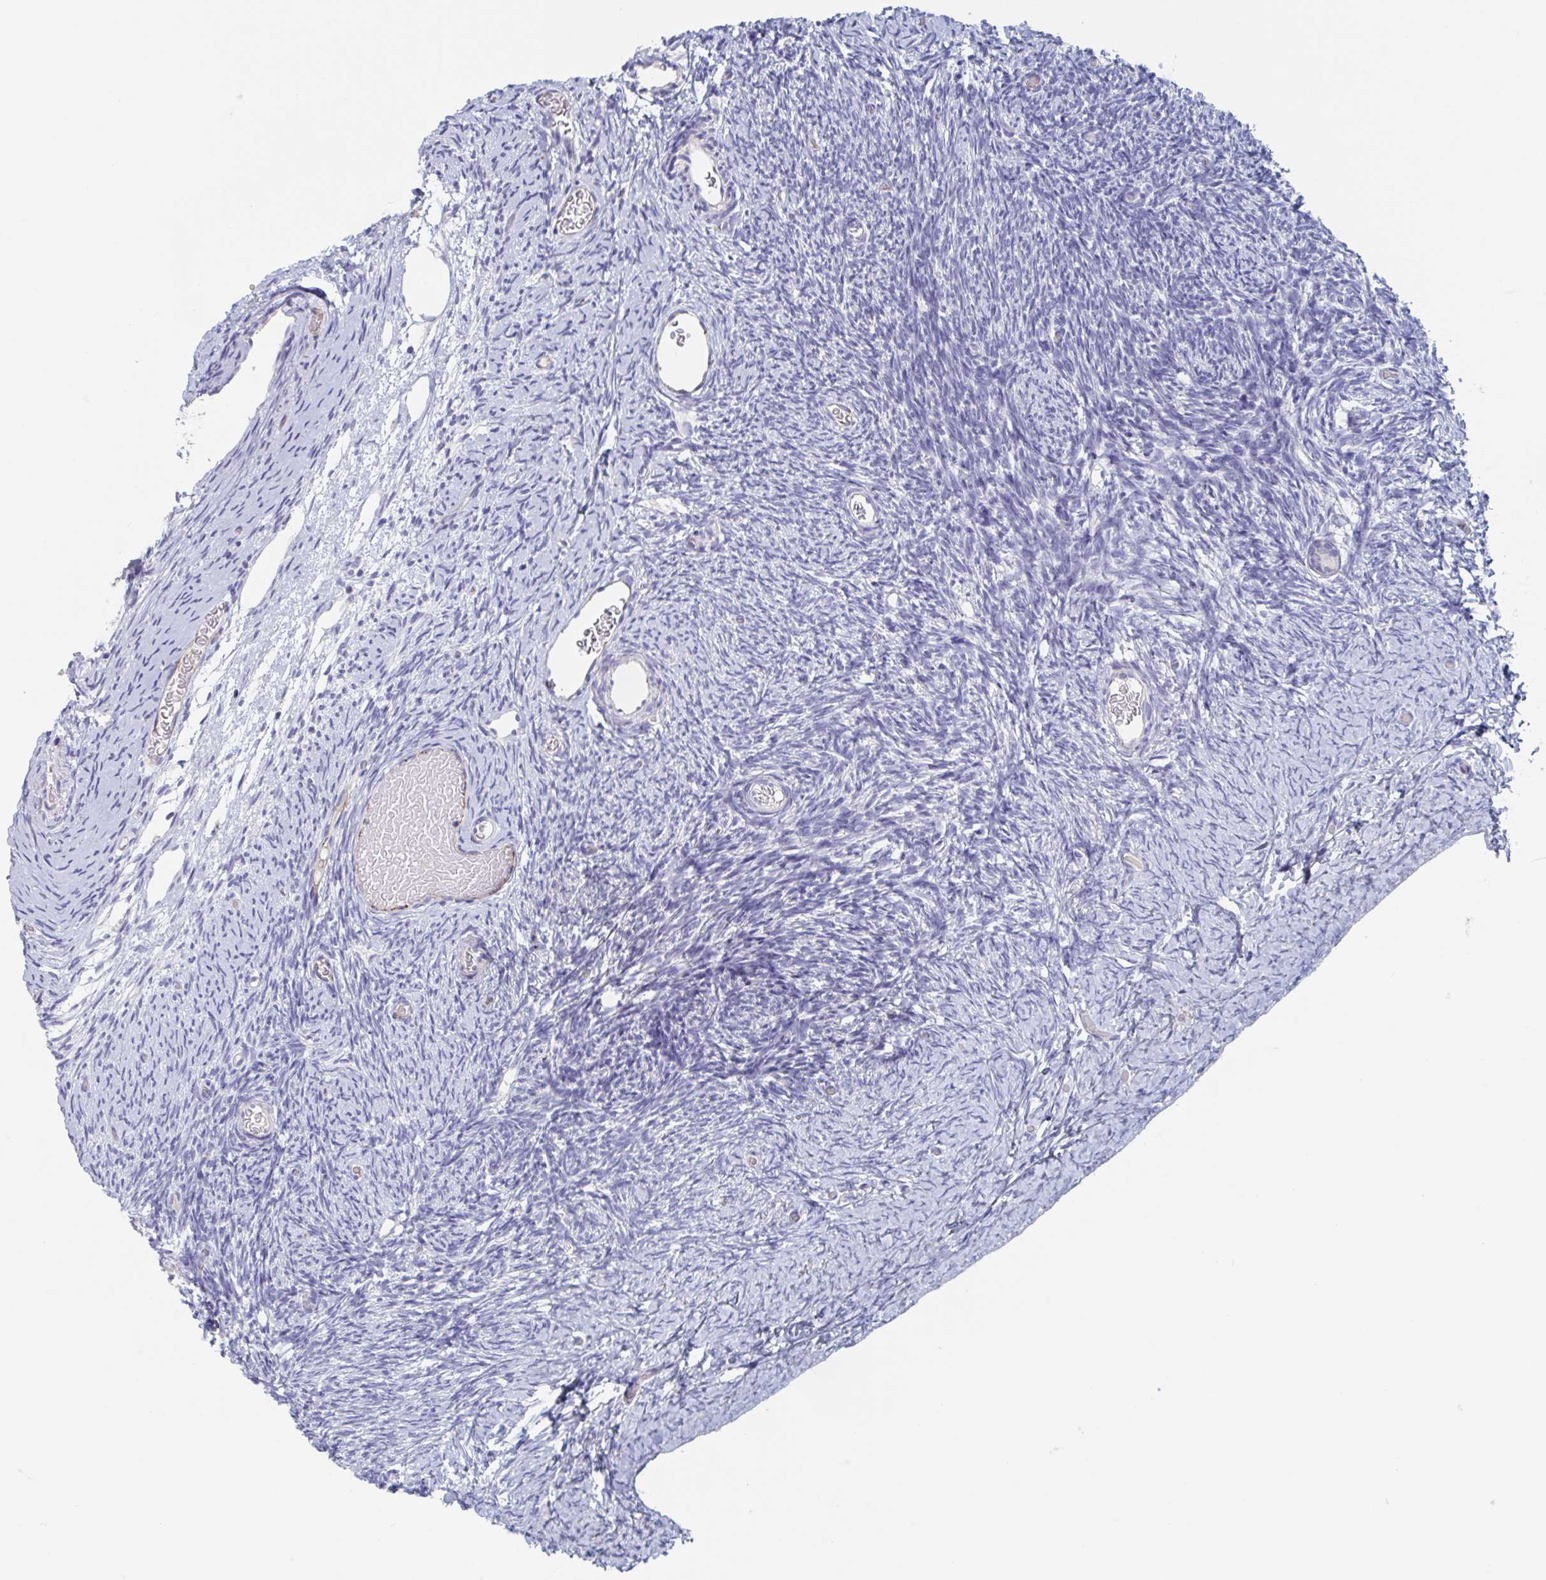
{"staining": {"intensity": "negative", "quantity": "none", "location": "none"}, "tissue": "ovary", "cell_type": "Follicle cells", "image_type": "normal", "snomed": [{"axis": "morphology", "description": "Normal tissue, NOS"}, {"axis": "topography", "description": "Ovary"}], "caption": "Ovary was stained to show a protein in brown. There is no significant expression in follicle cells. (Stains: DAB (3,3'-diaminobenzidine) immunohistochemistry (IHC) with hematoxylin counter stain, Microscopy: brightfield microscopy at high magnification).", "gene": "ABHD16A", "patient": {"sex": "female", "age": 39}}